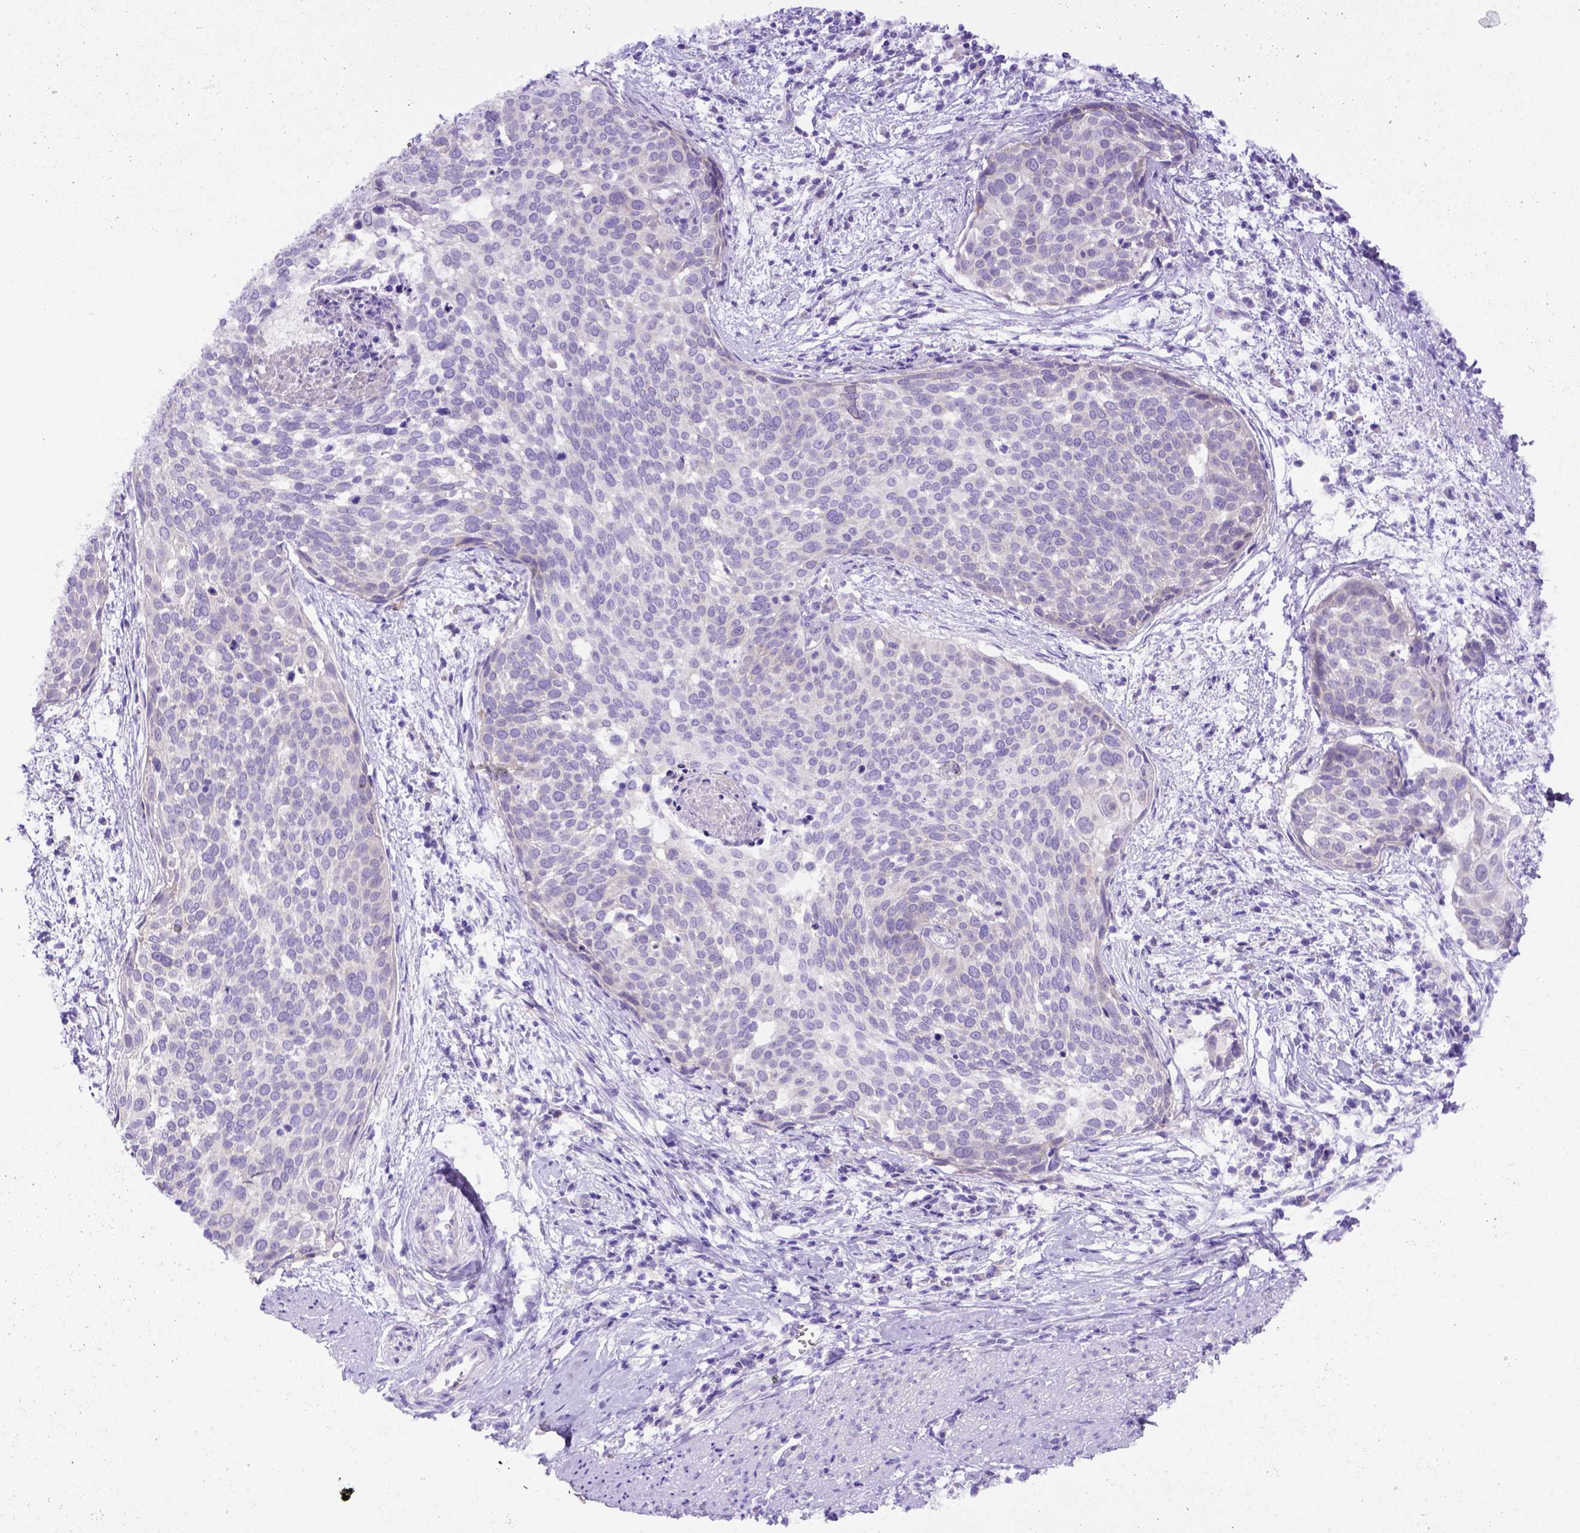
{"staining": {"intensity": "weak", "quantity": "25%-75%", "location": "cytoplasmic/membranous"}, "tissue": "cervical cancer", "cell_type": "Tumor cells", "image_type": "cancer", "snomed": [{"axis": "morphology", "description": "Squamous cell carcinoma, NOS"}, {"axis": "topography", "description": "Cervix"}], "caption": "A histopathology image of cervical cancer (squamous cell carcinoma) stained for a protein exhibits weak cytoplasmic/membranous brown staining in tumor cells. The staining was performed using DAB (3,3'-diaminobenzidine), with brown indicating positive protein expression. Nuclei are stained blue with hematoxylin.", "gene": "FOXI1", "patient": {"sex": "female", "age": 39}}